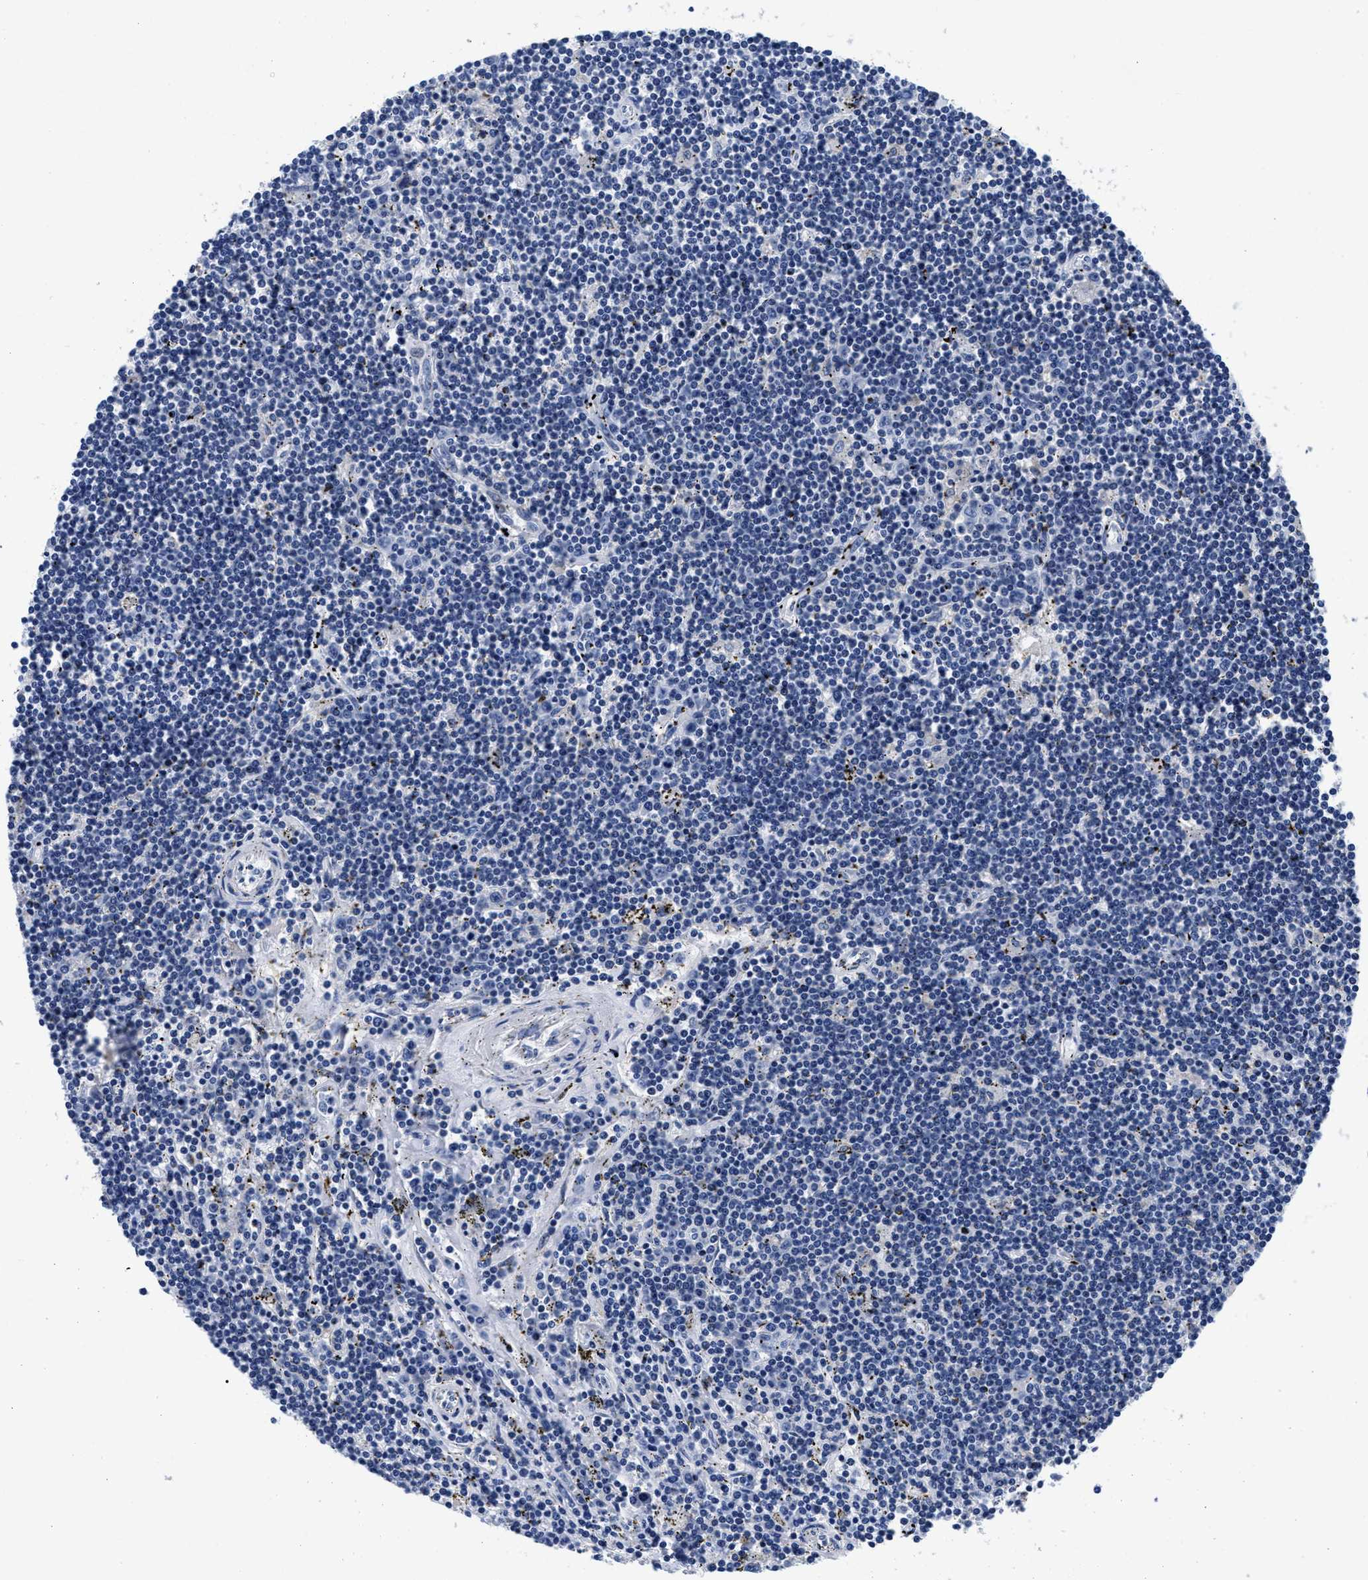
{"staining": {"intensity": "negative", "quantity": "none", "location": "none"}, "tissue": "lymphoma", "cell_type": "Tumor cells", "image_type": "cancer", "snomed": [{"axis": "morphology", "description": "Malignant lymphoma, non-Hodgkin's type, Low grade"}, {"axis": "topography", "description": "Spleen"}], "caption": "DAB (3,3'-diaminobenzidine) immunohistochemical staining of lymphoma exhibits no significant staining in tumor cells.", "gene": "SLC35F1", "patient": {"sex": "male", "age": 76}}